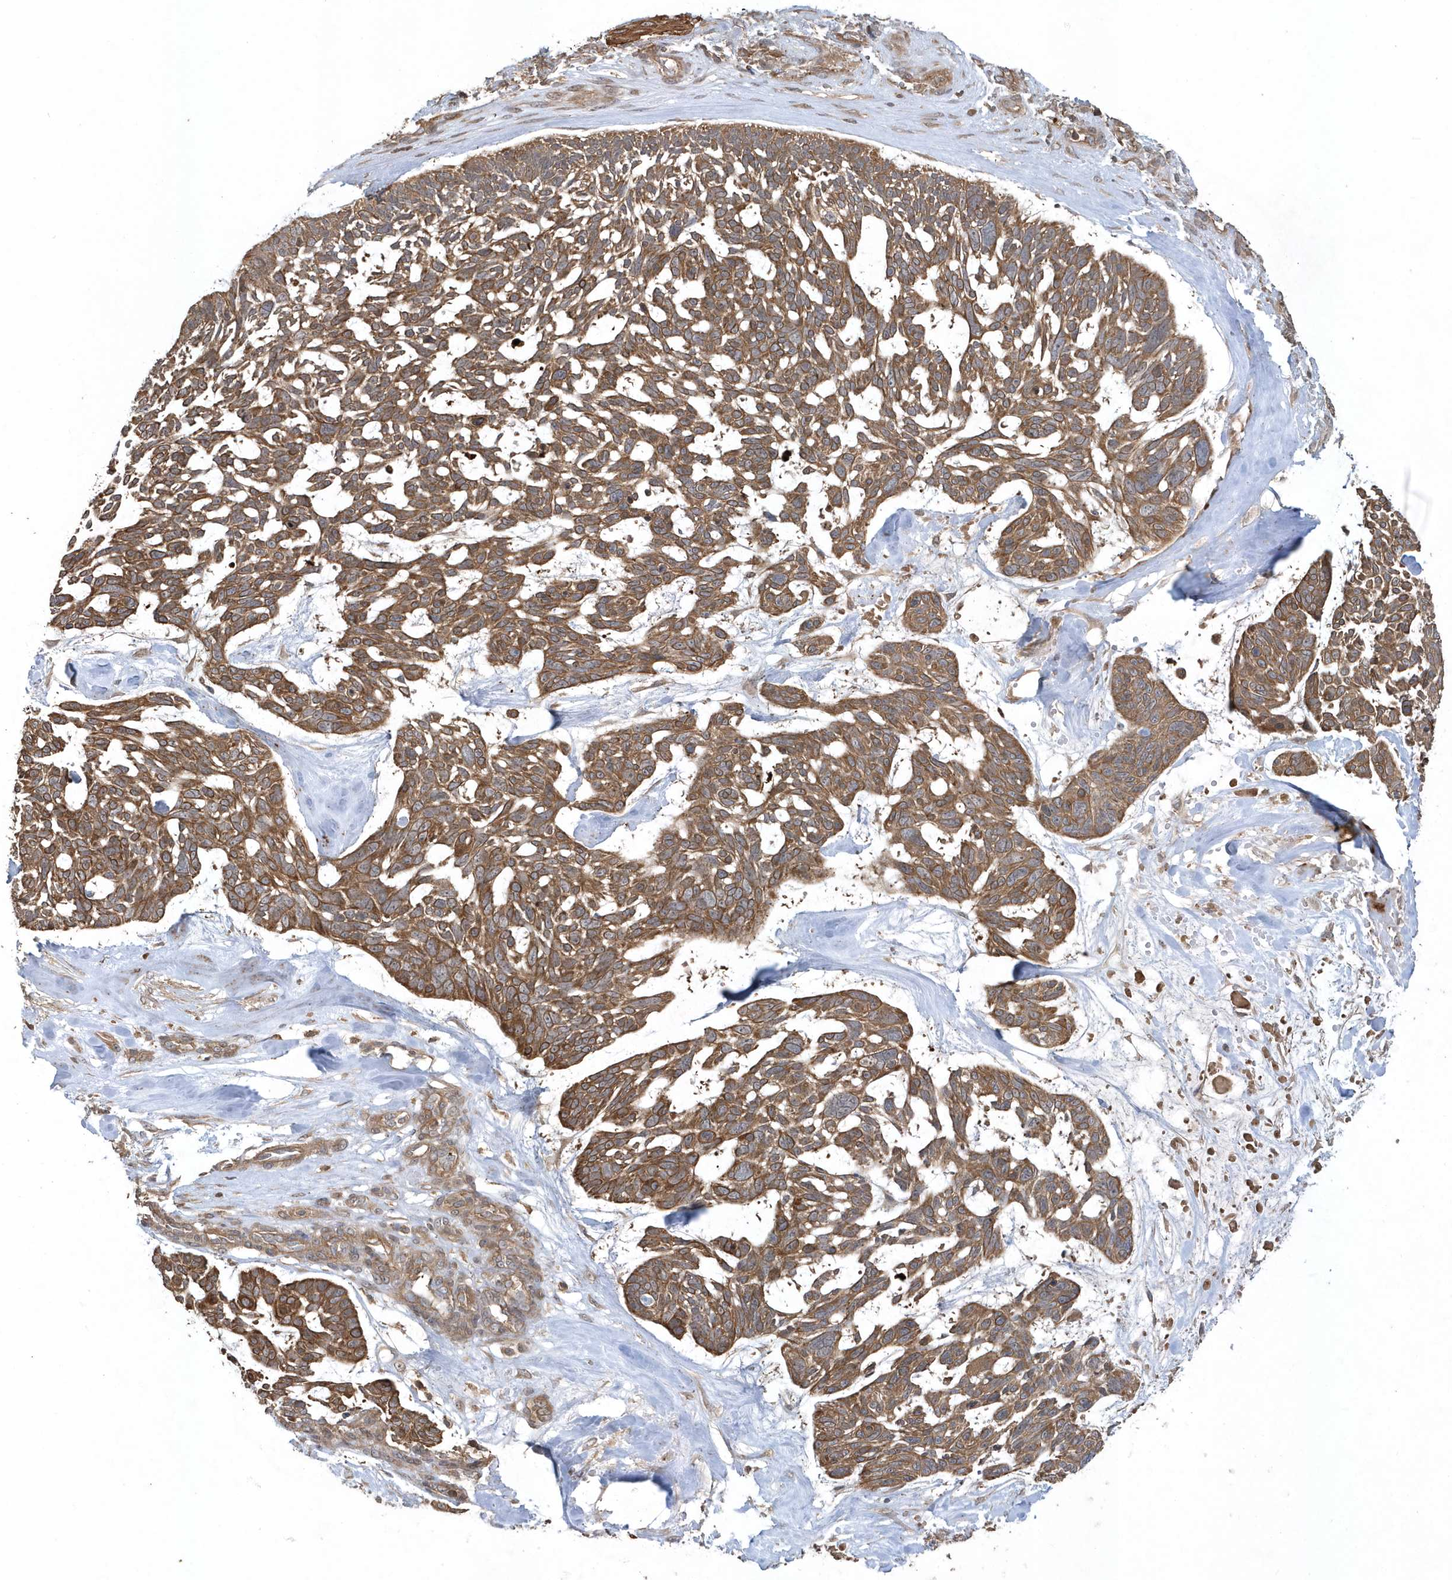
{"staining": {"intensity": "moderate", "quantity": ">75%", "location": "cytoplasmic/membranous"}, "tissue": "skin cancer", "cell_type": "Tumor cells", "image_type": "cancer", "snomed": [{"axis": "morphology", "description": "Basal cell carcinoma"}, {"axis": "topography", "description": "Skin"}], "caption": "A brown stain highlights moderate cytoplasmic/membranous expression of a protein in skin cancer (basal cell carcinoma) tumor cells. The staining was performed using DAB (3,3'-diaminobenzidine) to visualize the protein expression in brown, while the nuclei were stained in blue with hematoxylin (Magnification: 20x).", "gene": "ACYP1", "patient": {"sex": "male", "age": 88}}